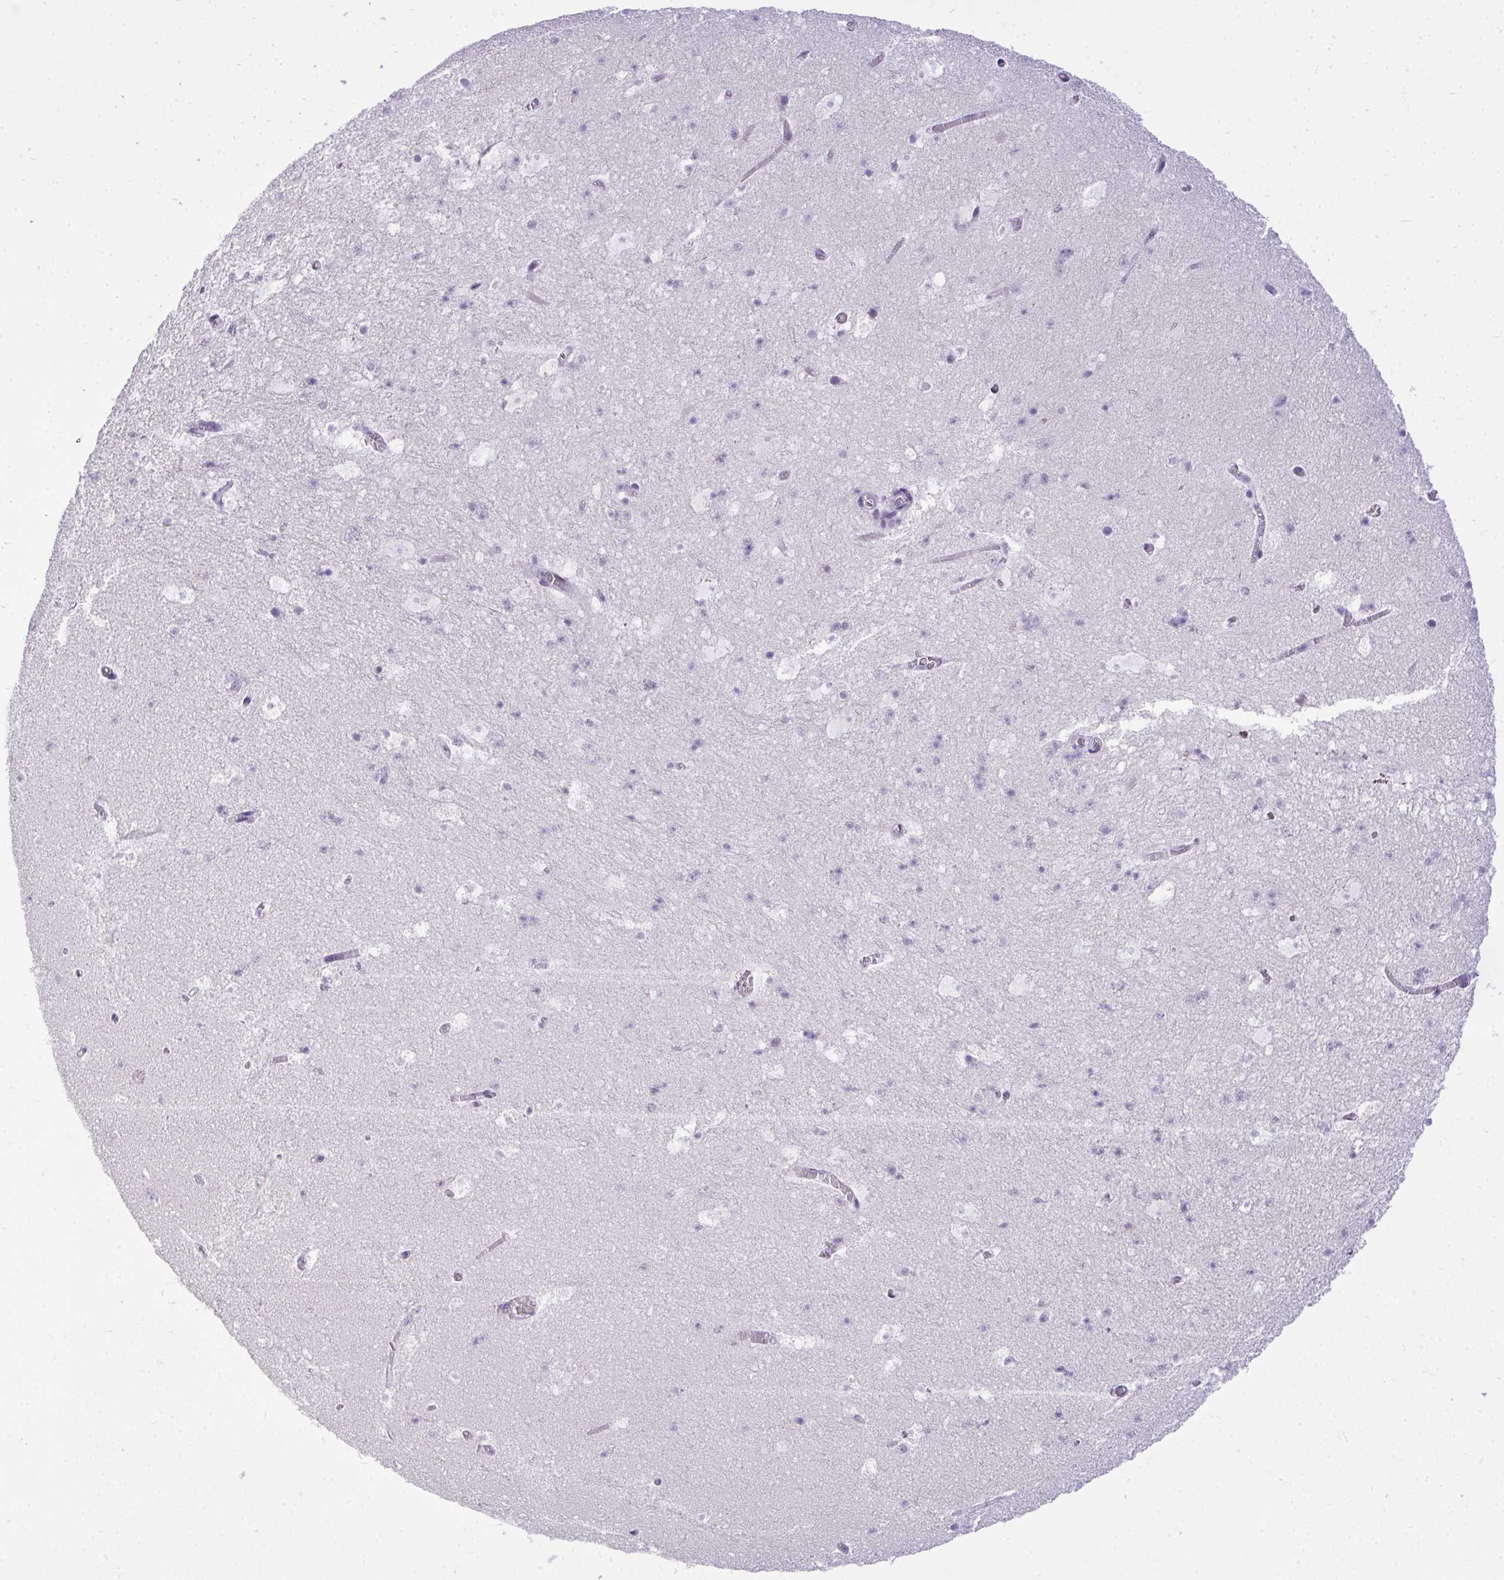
{"staining": {"intensity": "negative", "quantity": "none", "location": "none"}, "tissue": "hippocampus", "cell_type": "Glial cells", "image_type": "normal", "snomed": [{"axis": "morphology", "description": "Normal tissue, NOS"}, {"axis": "topography", "description": "Hippocampus"}], "caption": "Immunohistochemistry photomicrograph of normal hippocampus: human hippocampus stained with DAB exhibits no significant protein positivity in glial cells.", "gene": "TEAD4", "patient": {"sex": "female", "age": 42}}